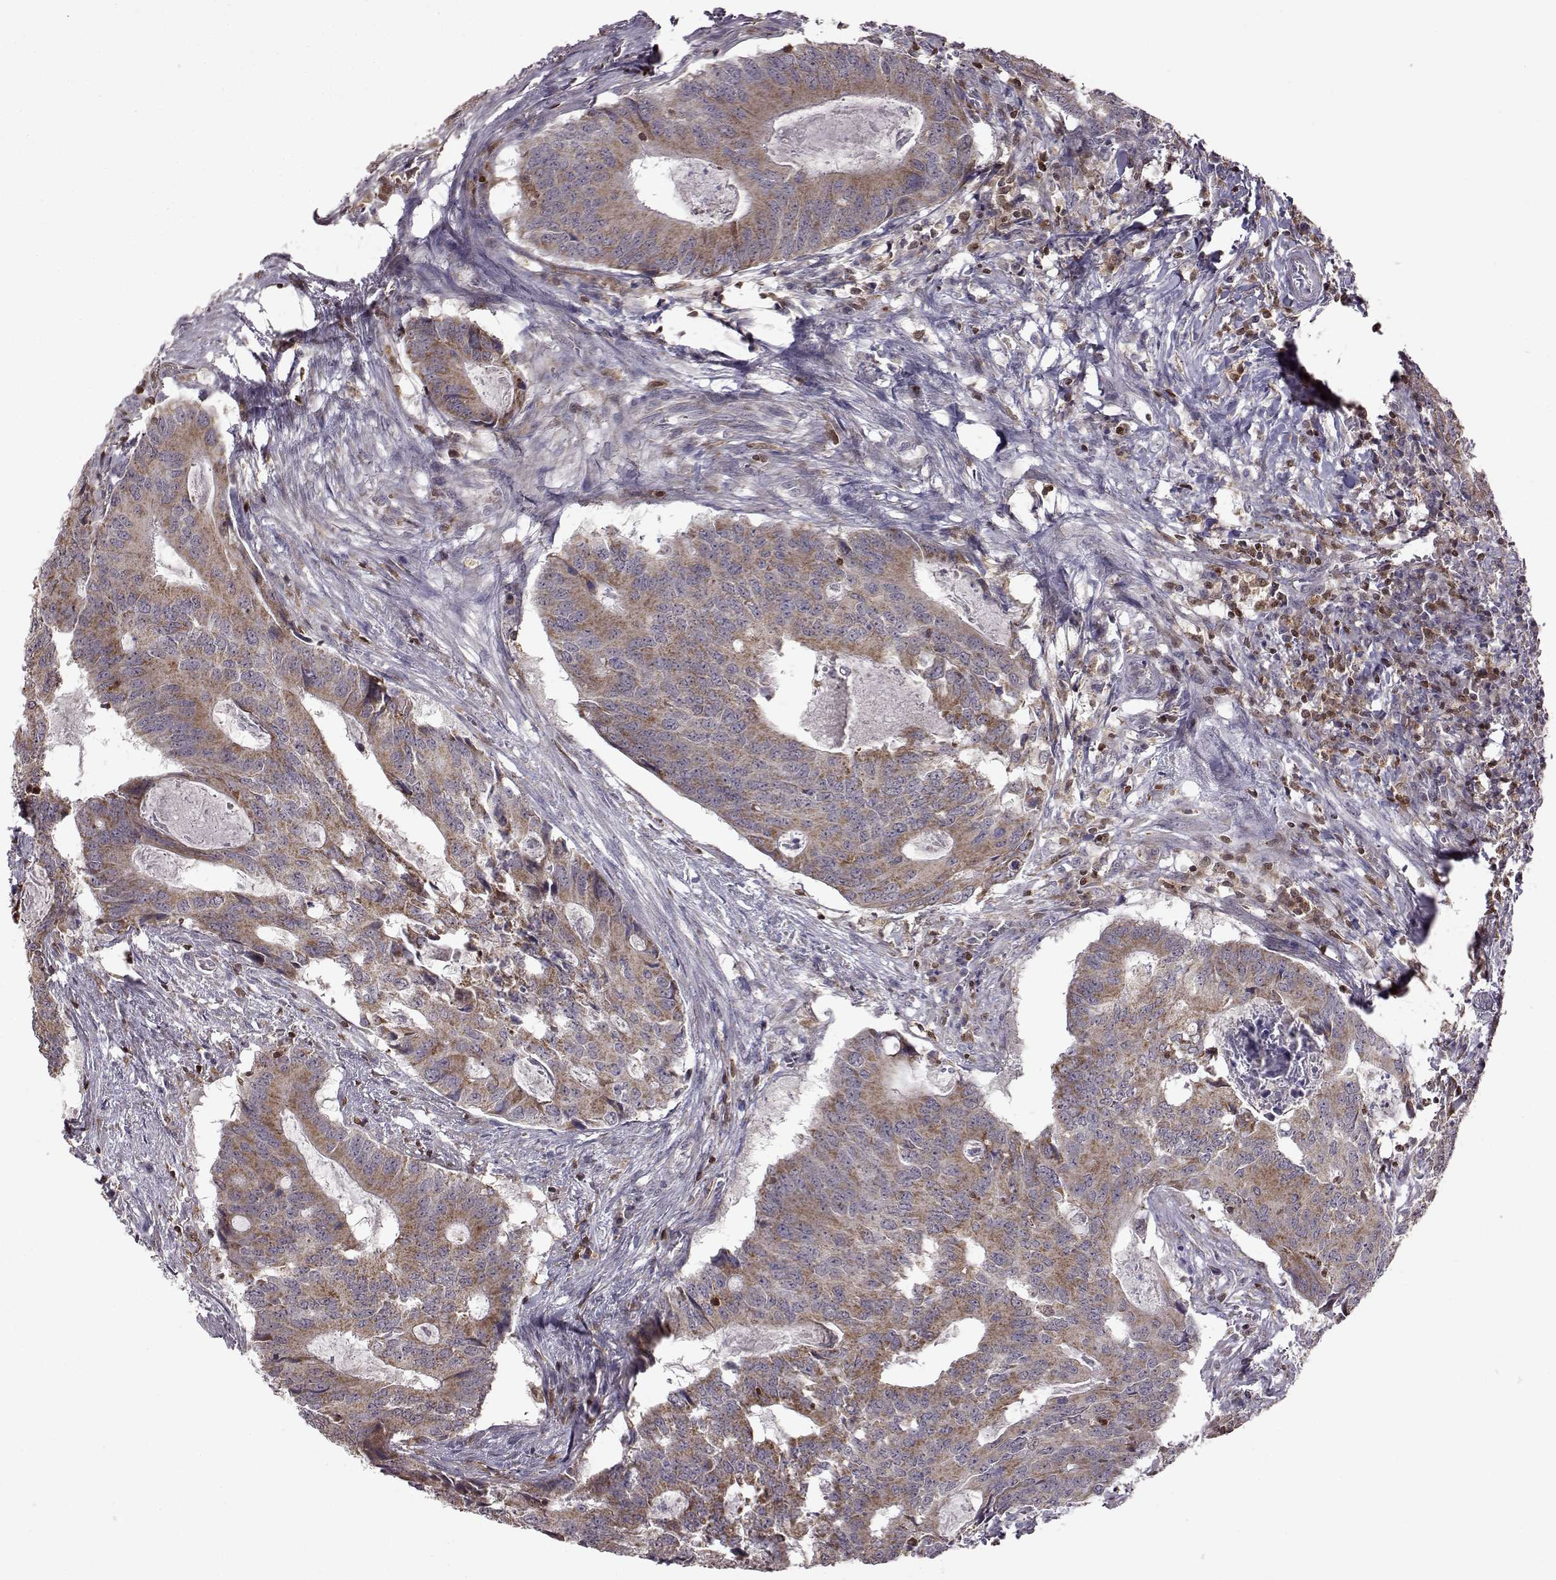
{"staining": {"intensity": "moderate", "quantity": ">75%", "location": "cytoplasmic/membranous"}, "tissue": "colorectal cancer", "cell_type": "Tumor cells", "image_type": "cancer", "snomed": [{"axis": "morphology", "description": "Adenocarcinoma, NOS"}, {"axis": "topography", "description": "Colon"}], "caption": "Colorectal cancer stained with a protein marker demonstrates moderate staining in tumor cells.", "gene": "DOK2", "patient": {"sex": "male", "age": 67}}